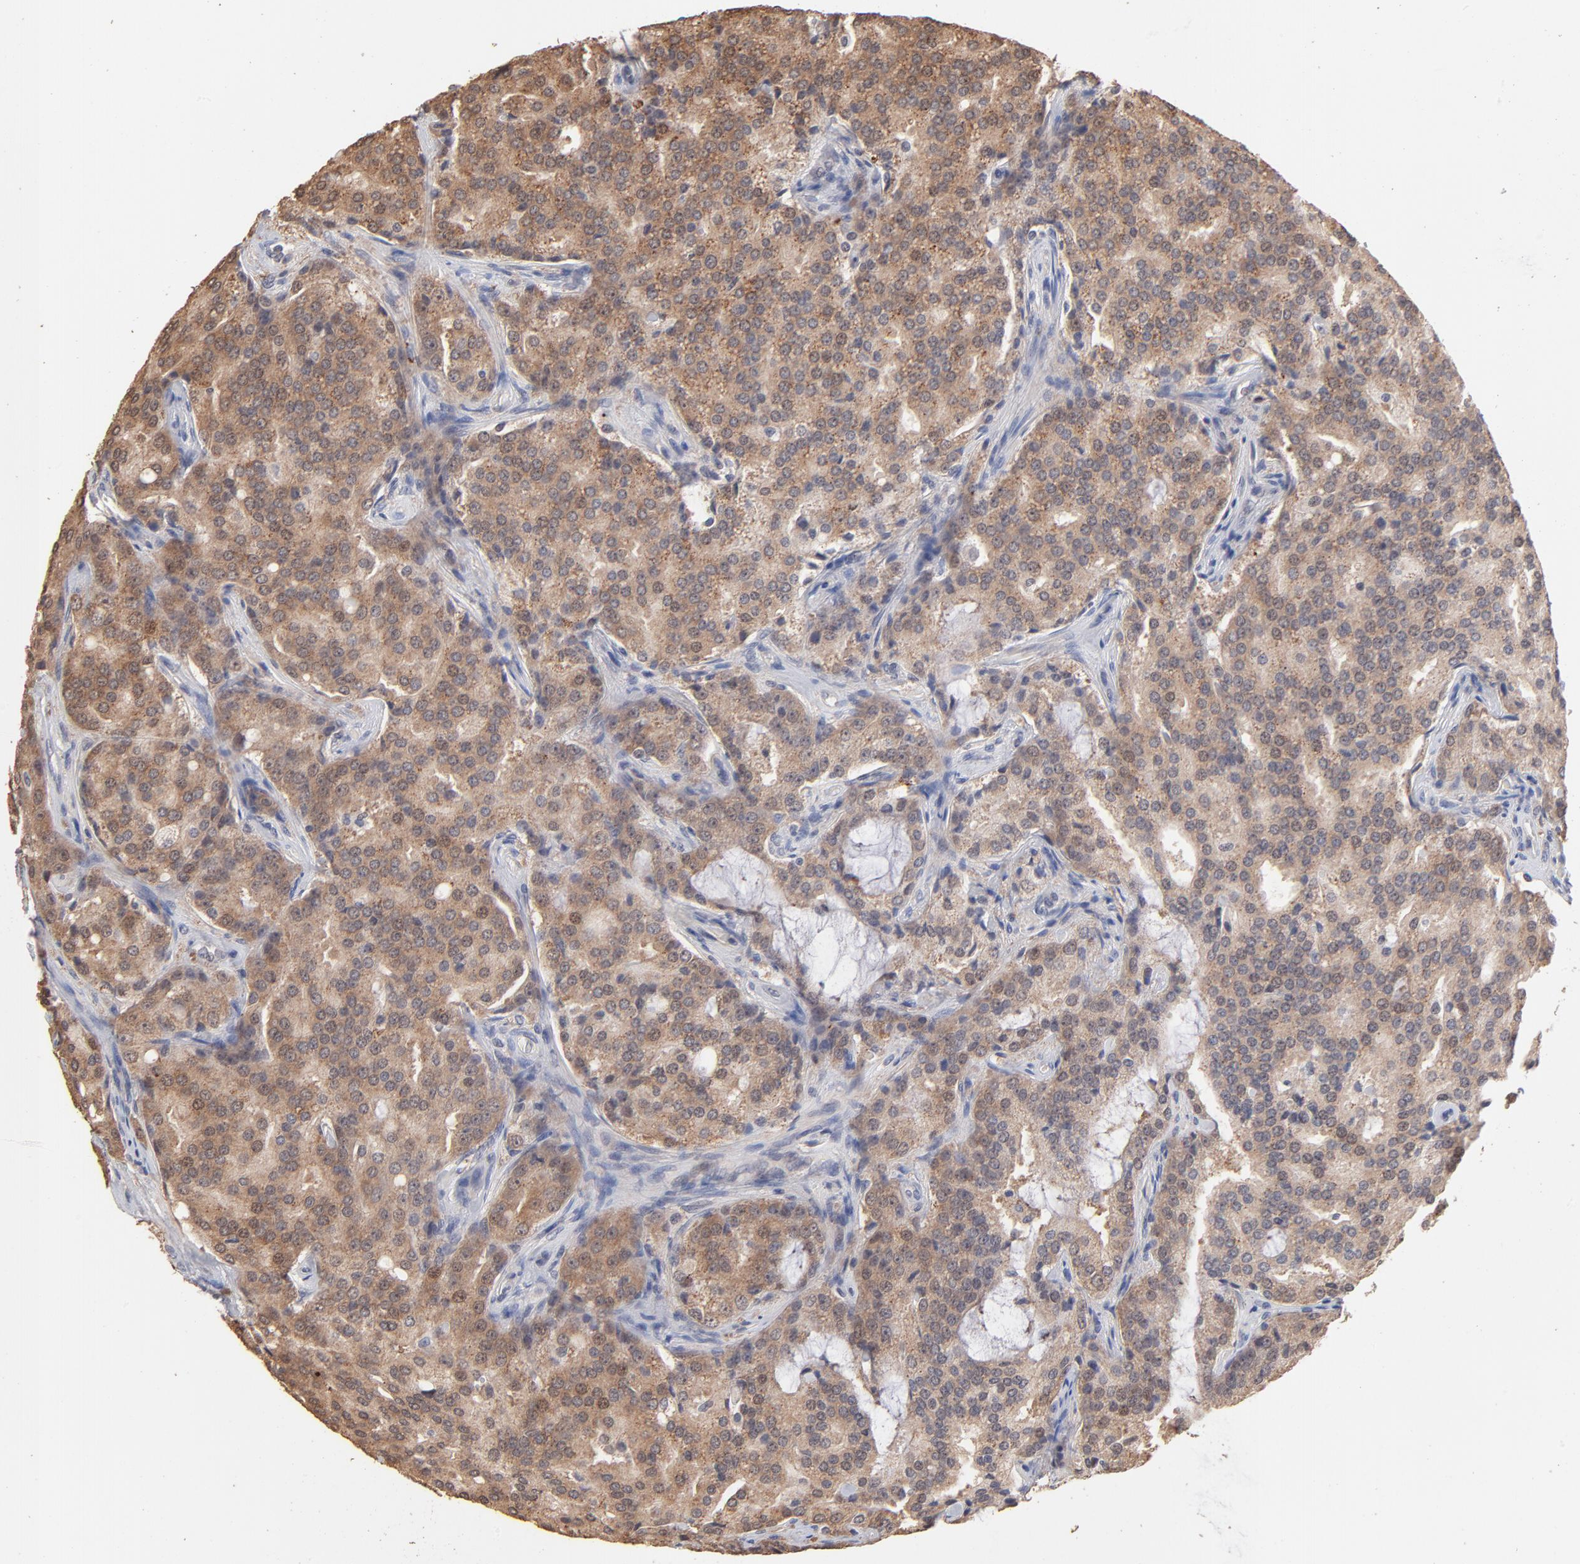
{"staining": {"intensity": "moderate", "quantity": ">75%", "location": "cytoplasmic/membranous"}, "tissue": "prostate cancer", "cell_type": "Tumor cells", "image_type": "cancer", "snomed": [{"axis": "morphology", "description": "Adenocarcinoma, High grade"}, {"axis": "topography", "description": "Prostate"}], "caption": "IHC of prostate high-grade adenocarcinoma exhibits medium levels of moderate cytoplasmic/membranous expression in approximately >75% of tumor cells.", "gene": "MSL2", "patient": {"sex": "male", "age": 72}}